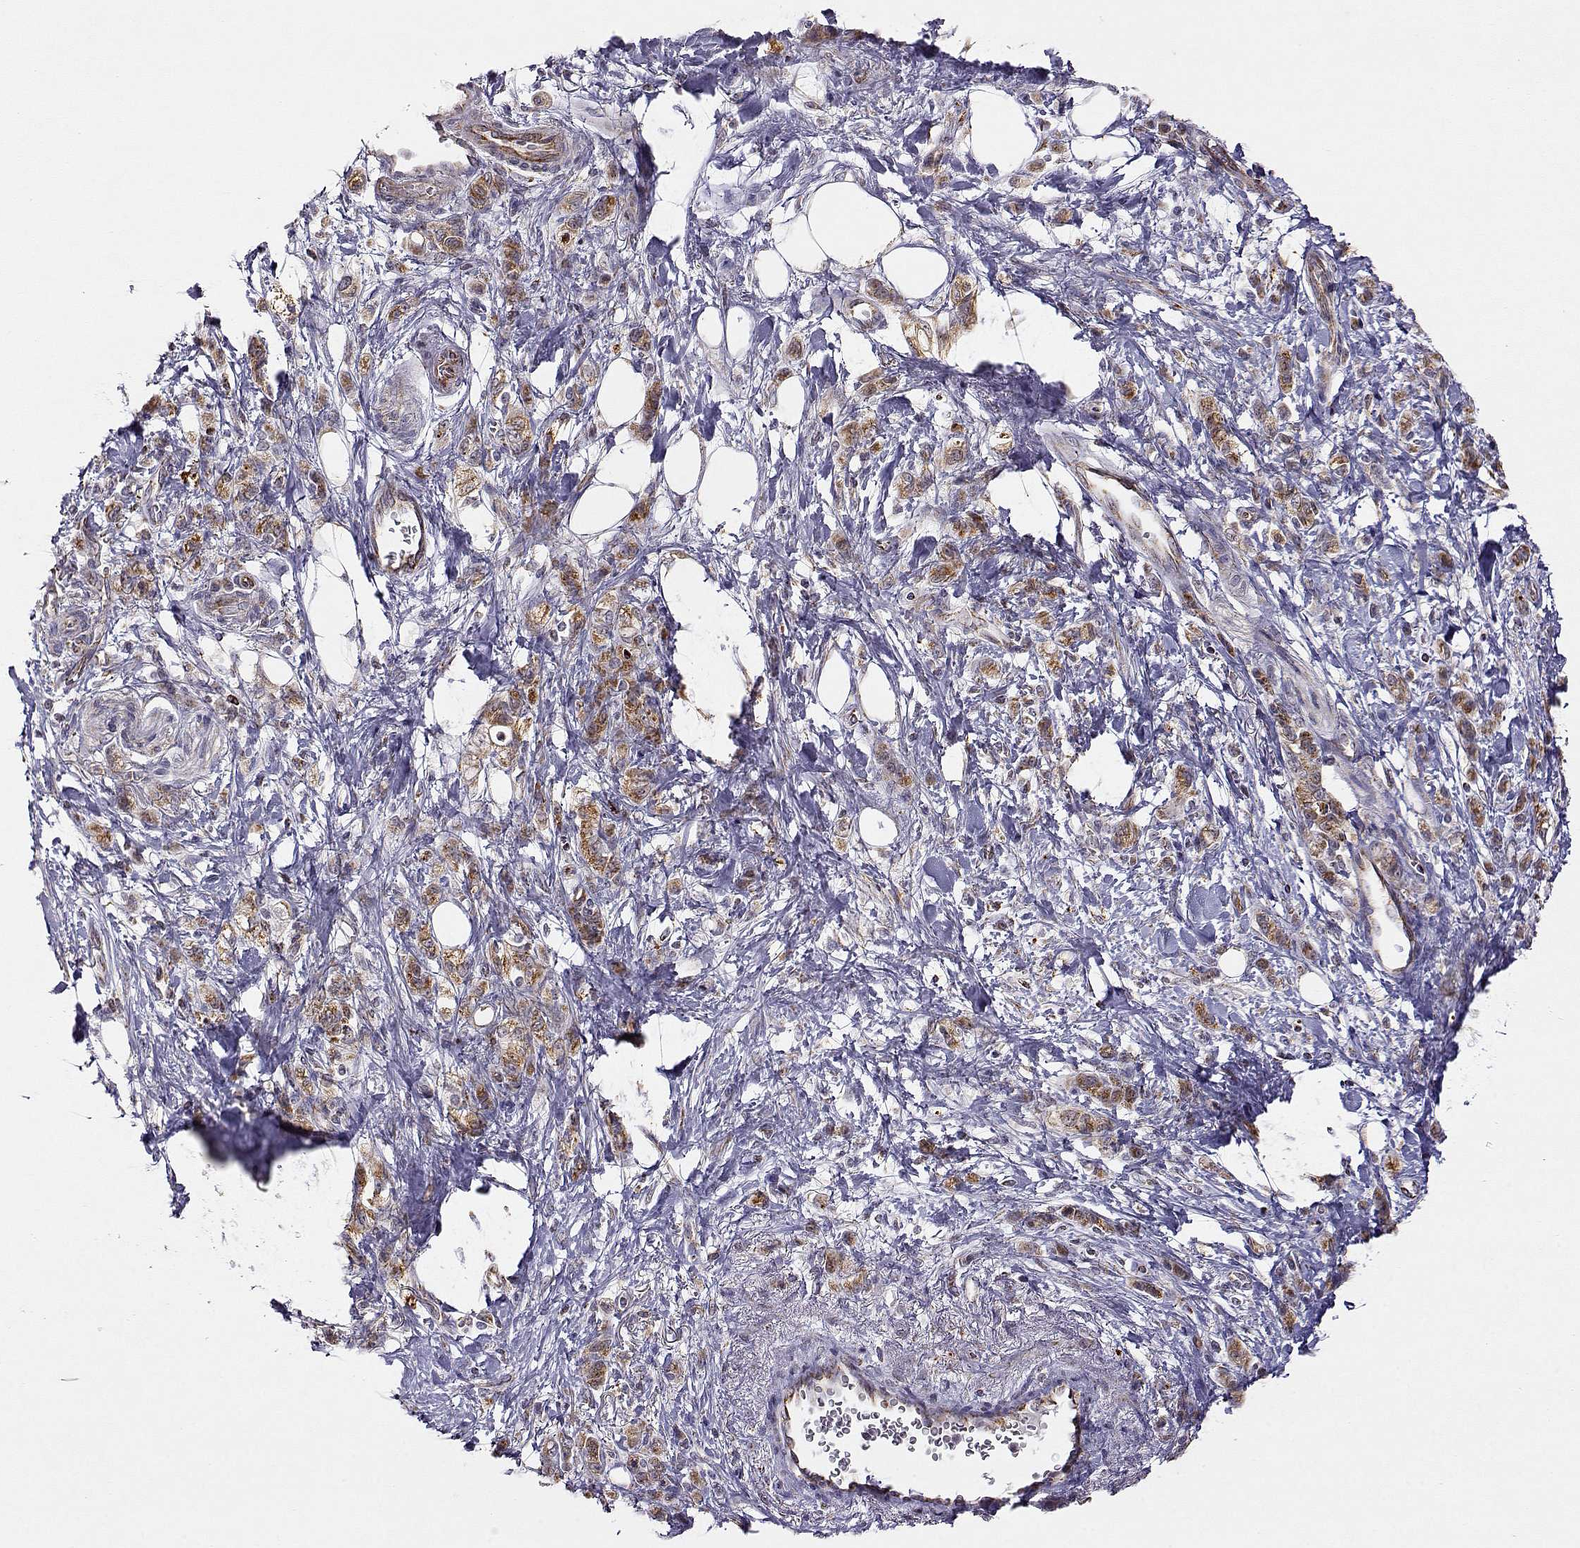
{"staining": {"intensity": "moderate", "quantity": "25%-75%", "location": "cytoplasmic/membranous"}, "tissue": "stomach cancer", "cell_type": "Tumor cells", "image_type": "cancer", "snomed": [{"axis": "morphology", "description": "Adenocarcinoma, NOS"}, {"axis": "topography", "description": "Stomach"}], "caption": "Adenocarcinoma (stomach) tissue reveals moderate cytoplasmic/membranous positivity in about 25%-75% of tumor cells, visualized by immunohistochemistry.", "gene": "EXOG", "patient": {"sex": "male", "age": 77}}